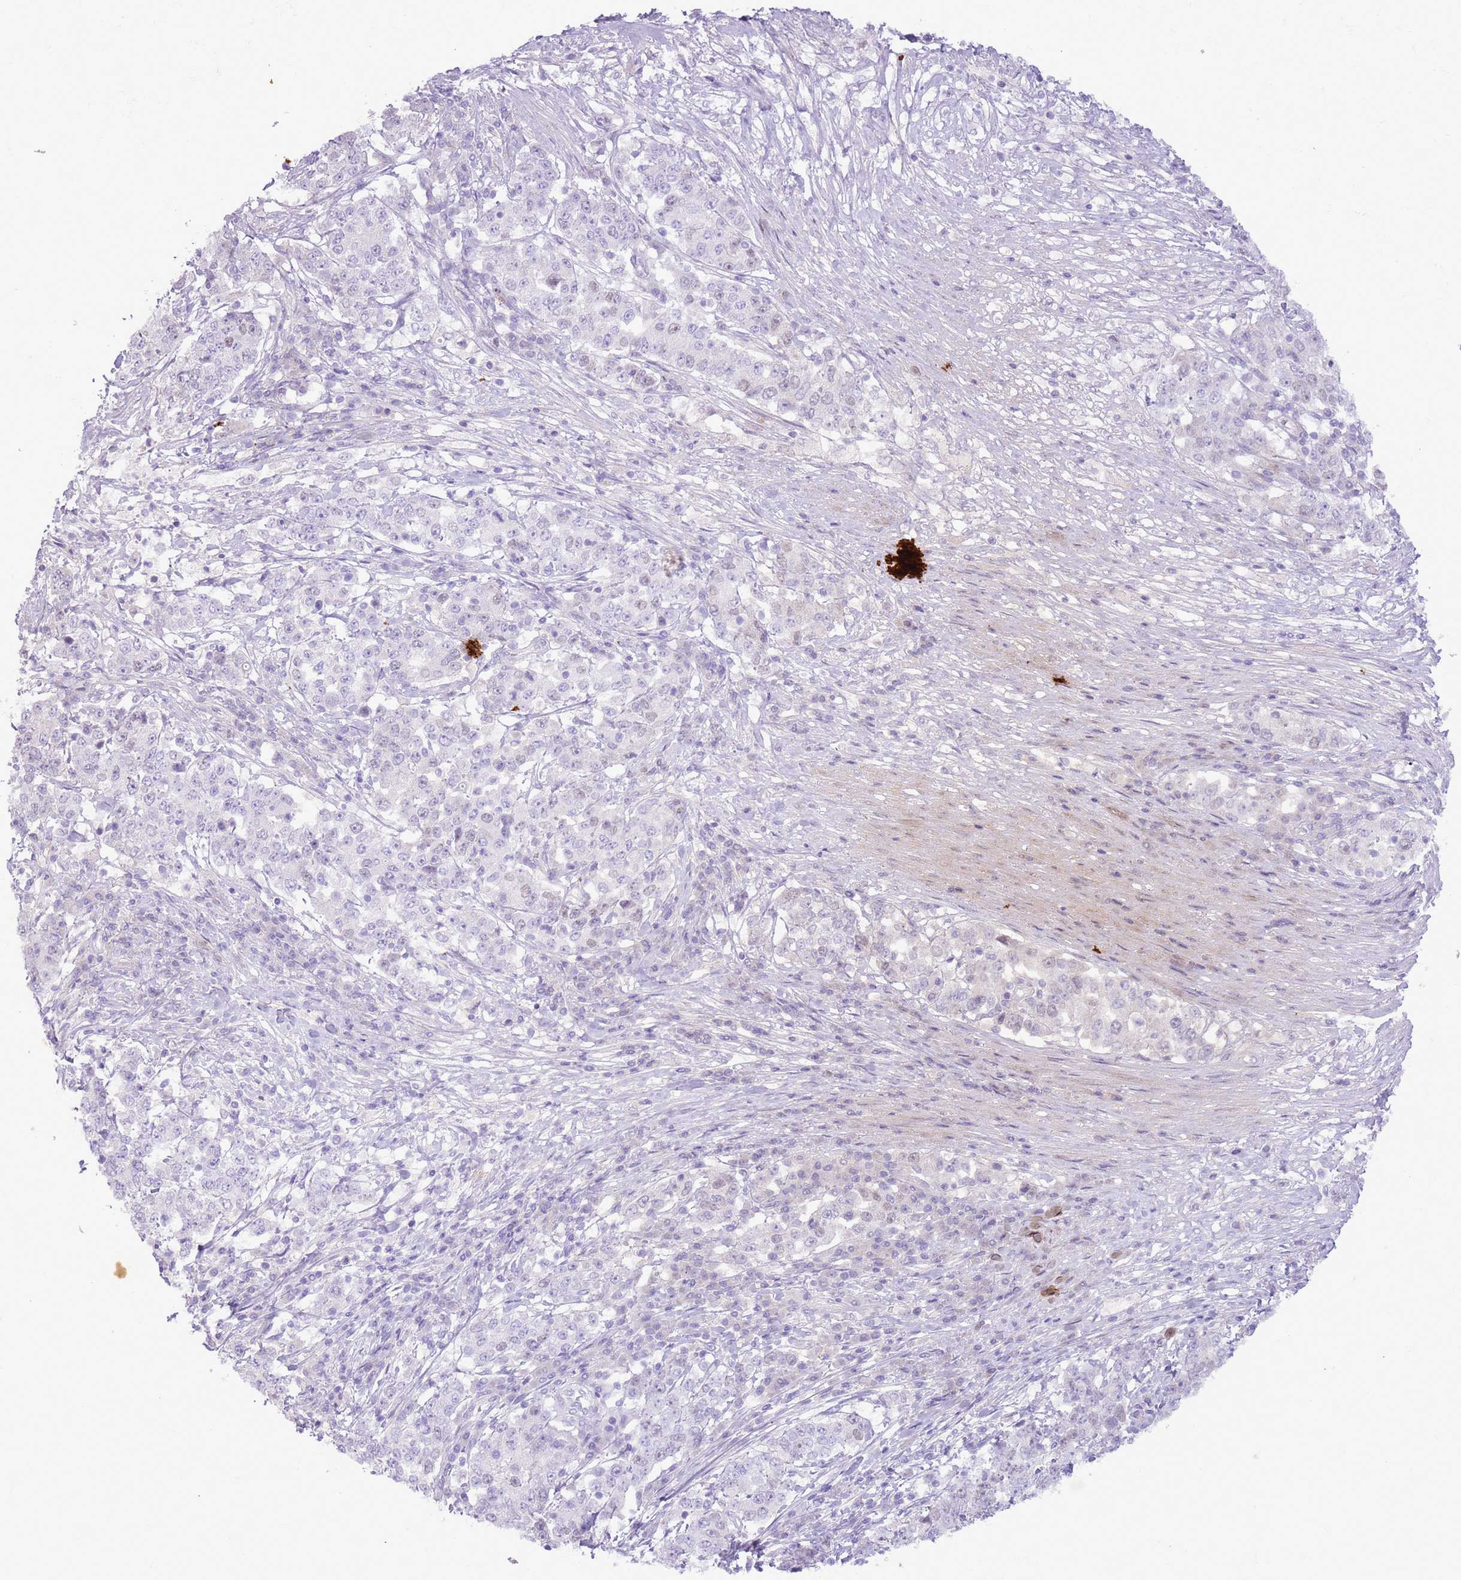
{"staining": {"intensity": "negative", "quantity": "none", "location": "none"}, "tissue": "stomach cancer", "cell_type": "Tumor cells", "image_type": "cancer", "snomed": [{"axis": "morphology", "description": "Adenocarcinoma, NOS"}, {"axis": "topography", "description": "Stomach"}], "caption": "There is no significant positivity in tumor cells of stomach adenocarcinoma. (Stains: DAB immunohistochemistry (IHC) with hematoxylin counter stain, Microscopy: brightfield microscopy at high magnification).", "gene": "GMNN", "patient": {"sex": "male", "age": 59}}